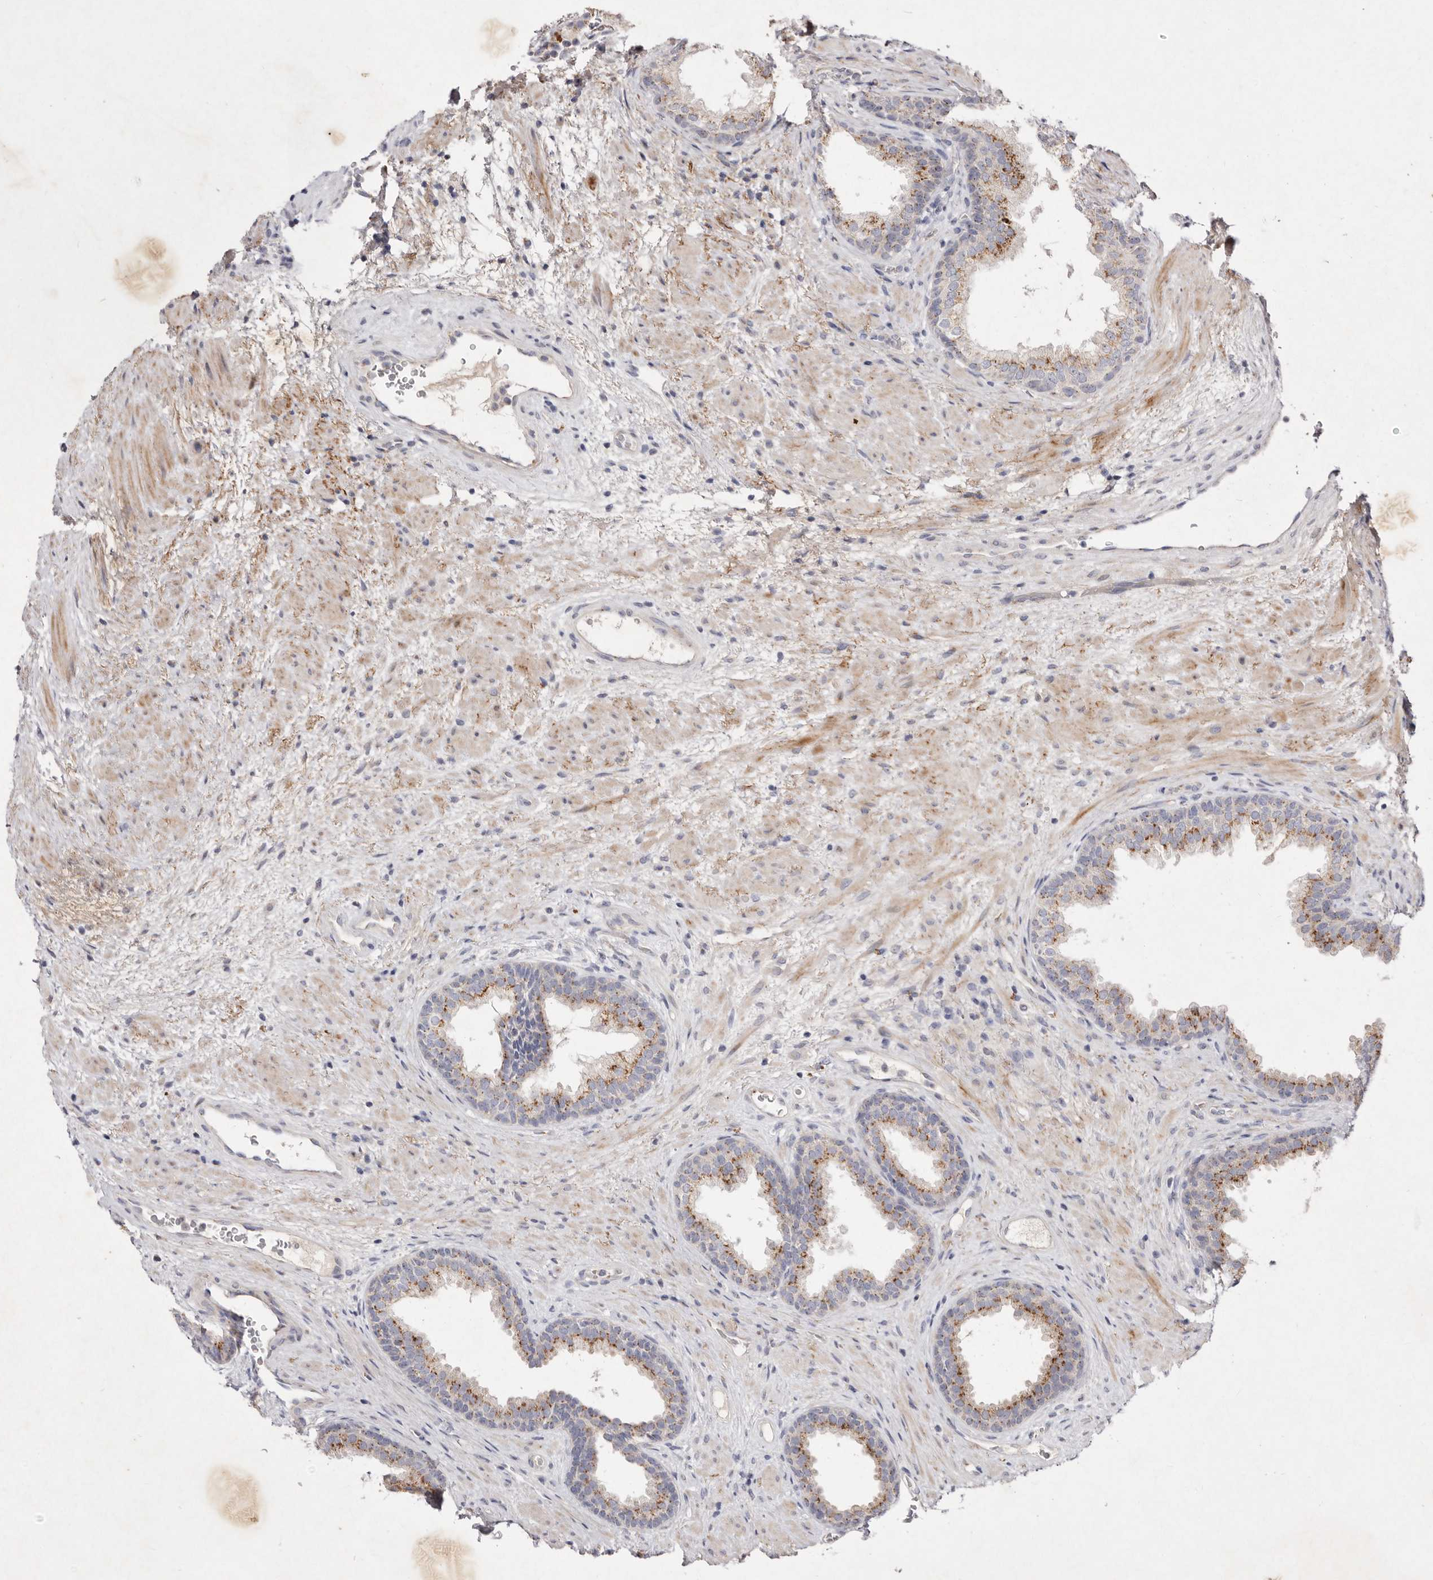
{"staining": {"intensity": "moderate", "quantity": ">75%", "location": "cytoplasmic/membranous"}, "tissue": "prostate", "cell_type": "Glandular cells", "image_type": "normal", "snomed": [{"axis": "morphology", "description": "Normal tissue, NOS"}, {"axis": "topography", "description": "Prostate"}], "caption": "A micrograph showing moderate cytoplasmic/membranous expression in approximately >75% of glandular cells in benign prostate, as visualized by brown immunohistochemical staining.", "gene": "USP24", "patient": {"sex": "male", "age": 76}}